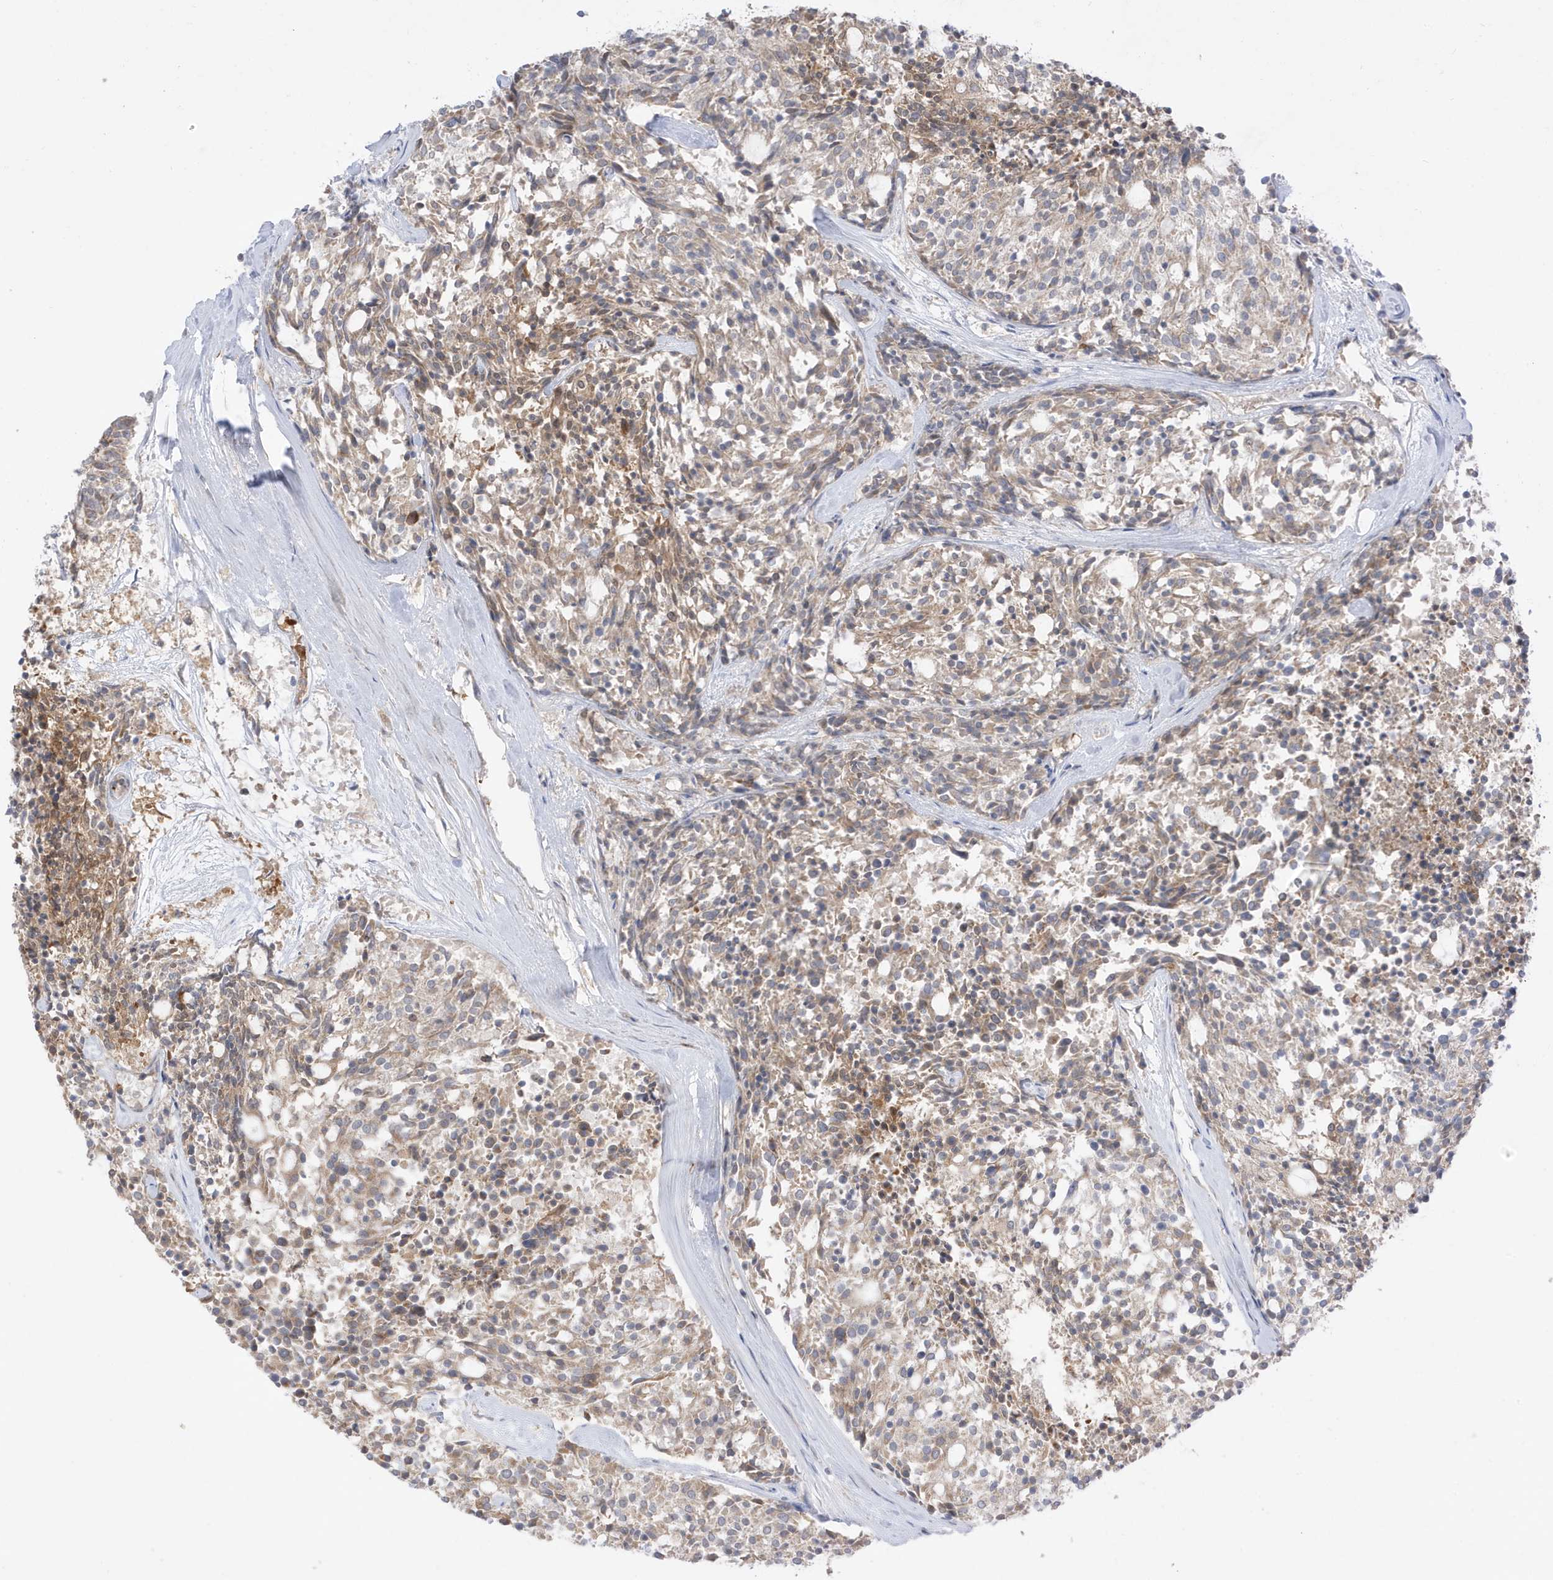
{"staining": {"intensity": "weak", "quantity": "25%-75%", "location": "cytoplasmic/membranous"}, "tissue": "carcinoid", "cell_type": "Tumor cells", "image_type": "cancer", "snomed": [{"axis": "morphology", "description": "Carcinoid, malignant, NOS"}, {"axis": "topography", "description": "Pancreas"}], "caption": "Carcinoid (malignant) stained for a protein (brown) exhibits weak cytoplasmic/membranous positive staining in approximately 25%-75% of tumor cells.", "gene": "NPPC", "patient": {"sex": "female", "age": 54}}